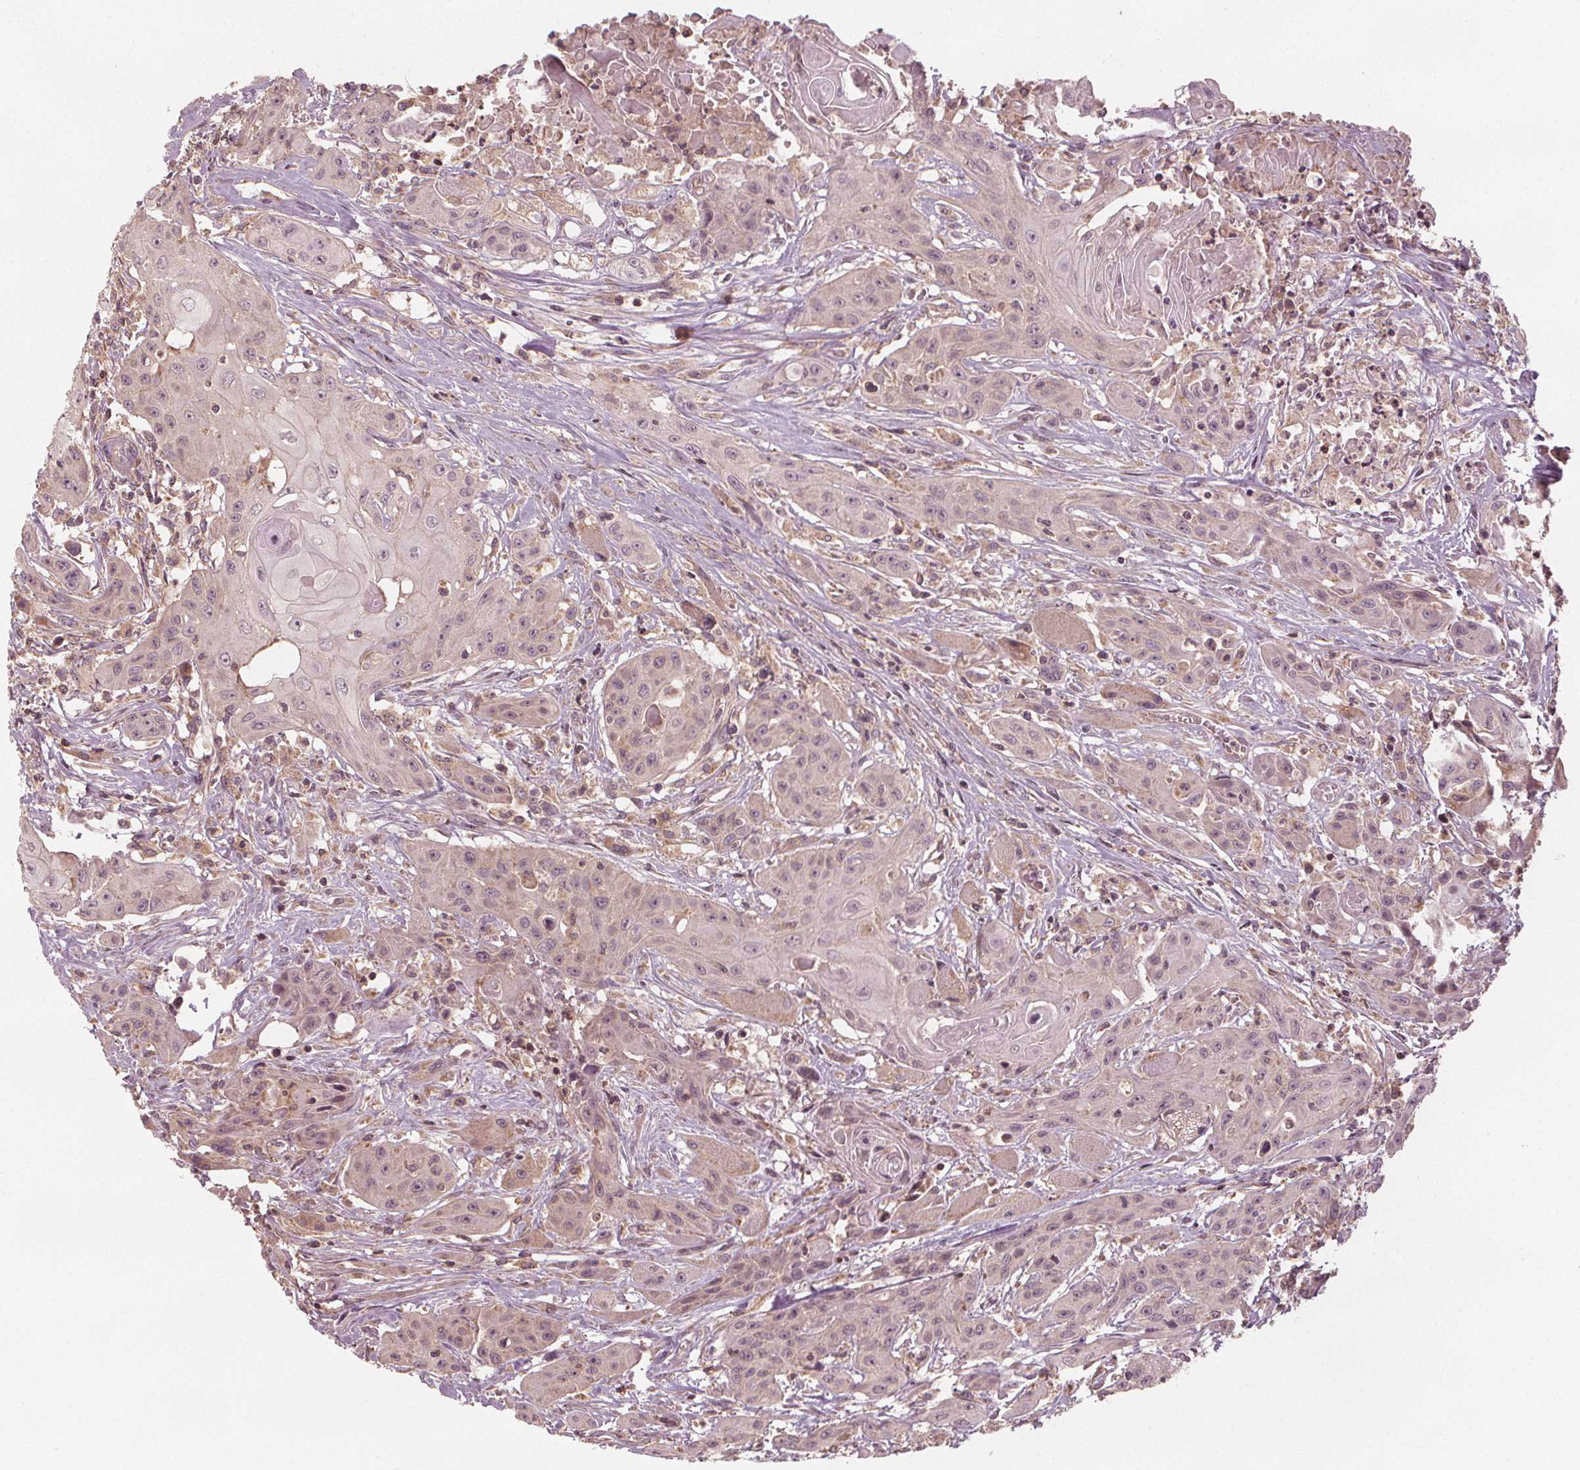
{"staining": {"intensity": "weak", "quantity": "<25%", "location": "cytoplasmic/membranous"}, "tissue": "head and neck cancer", "cell_type": "Tumor cells", "image_type": "cancer", "snomed": [{"axis": "morphology", "description": "Squamous cell carcinoma, NOS"}, {"axis": "topography", "description": "Oral tissue"}, {"axis": "topography", "description": "Head-Neck"}, {"axis": "topography", "description": "Neck, NOS"}], "caption": "Tumor cells are negative for brown protein staining in head and neck cancer.", "gene": "GNB2", "patient": {"sex": "female", "age": 55}}